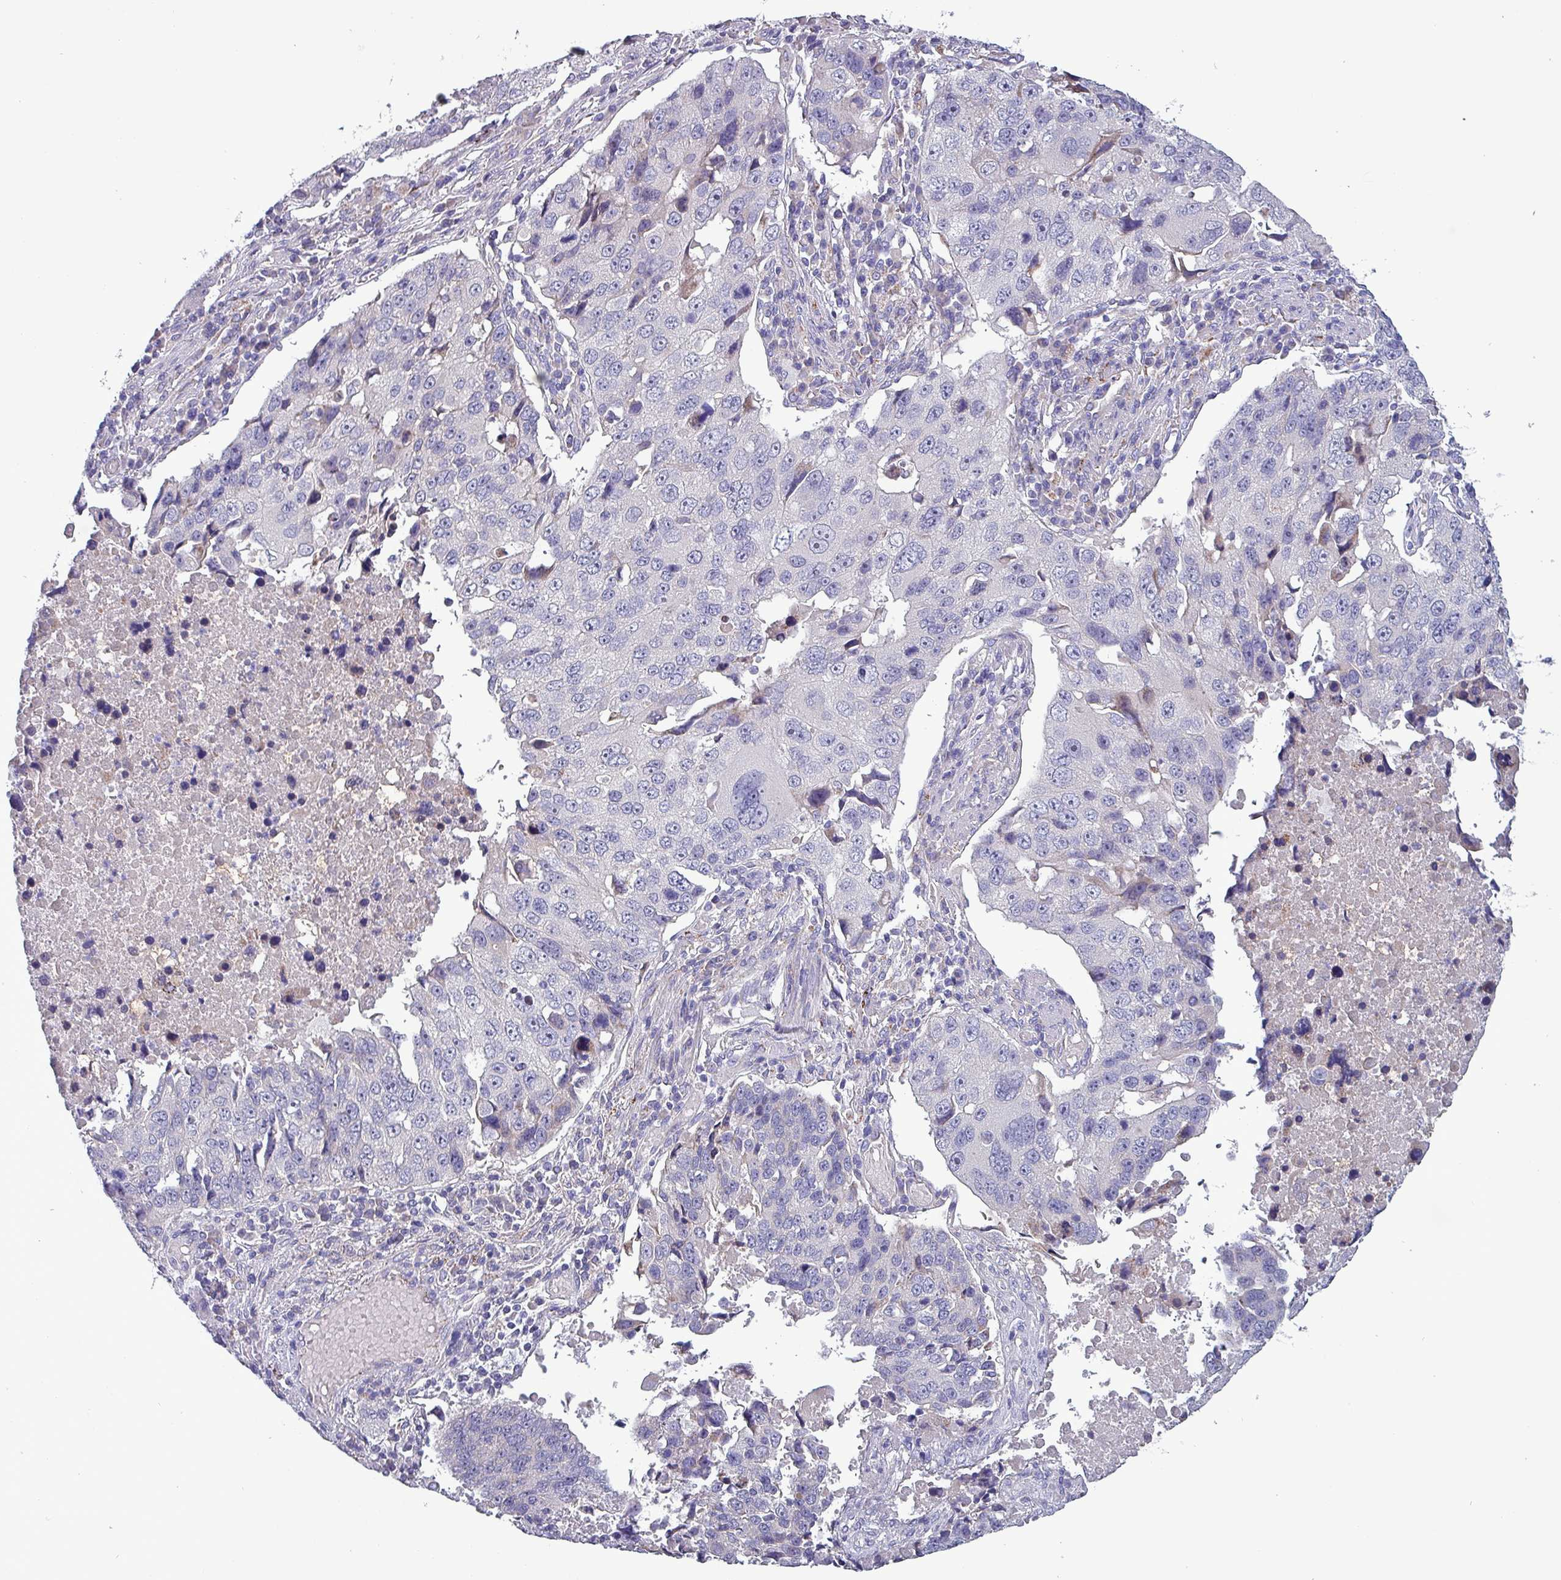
{"staining": {"intensity": "negative", "quantity": "none", "location": "none"}, "tissue": "lung cancer", "cell_type": "Tumor cells", "image_type": "cancer", "snomed": [{"axis": "morphology", "description": "Squamous cell carcinoma, NOS"}, {"axis": "topography", "description": "Lung"}], "caption": "Tumor cells show no significant expression in lung squamous cell carcinoma.", "gene": "HSD3B7", "patient": {"sex": "female", "age": 66}}